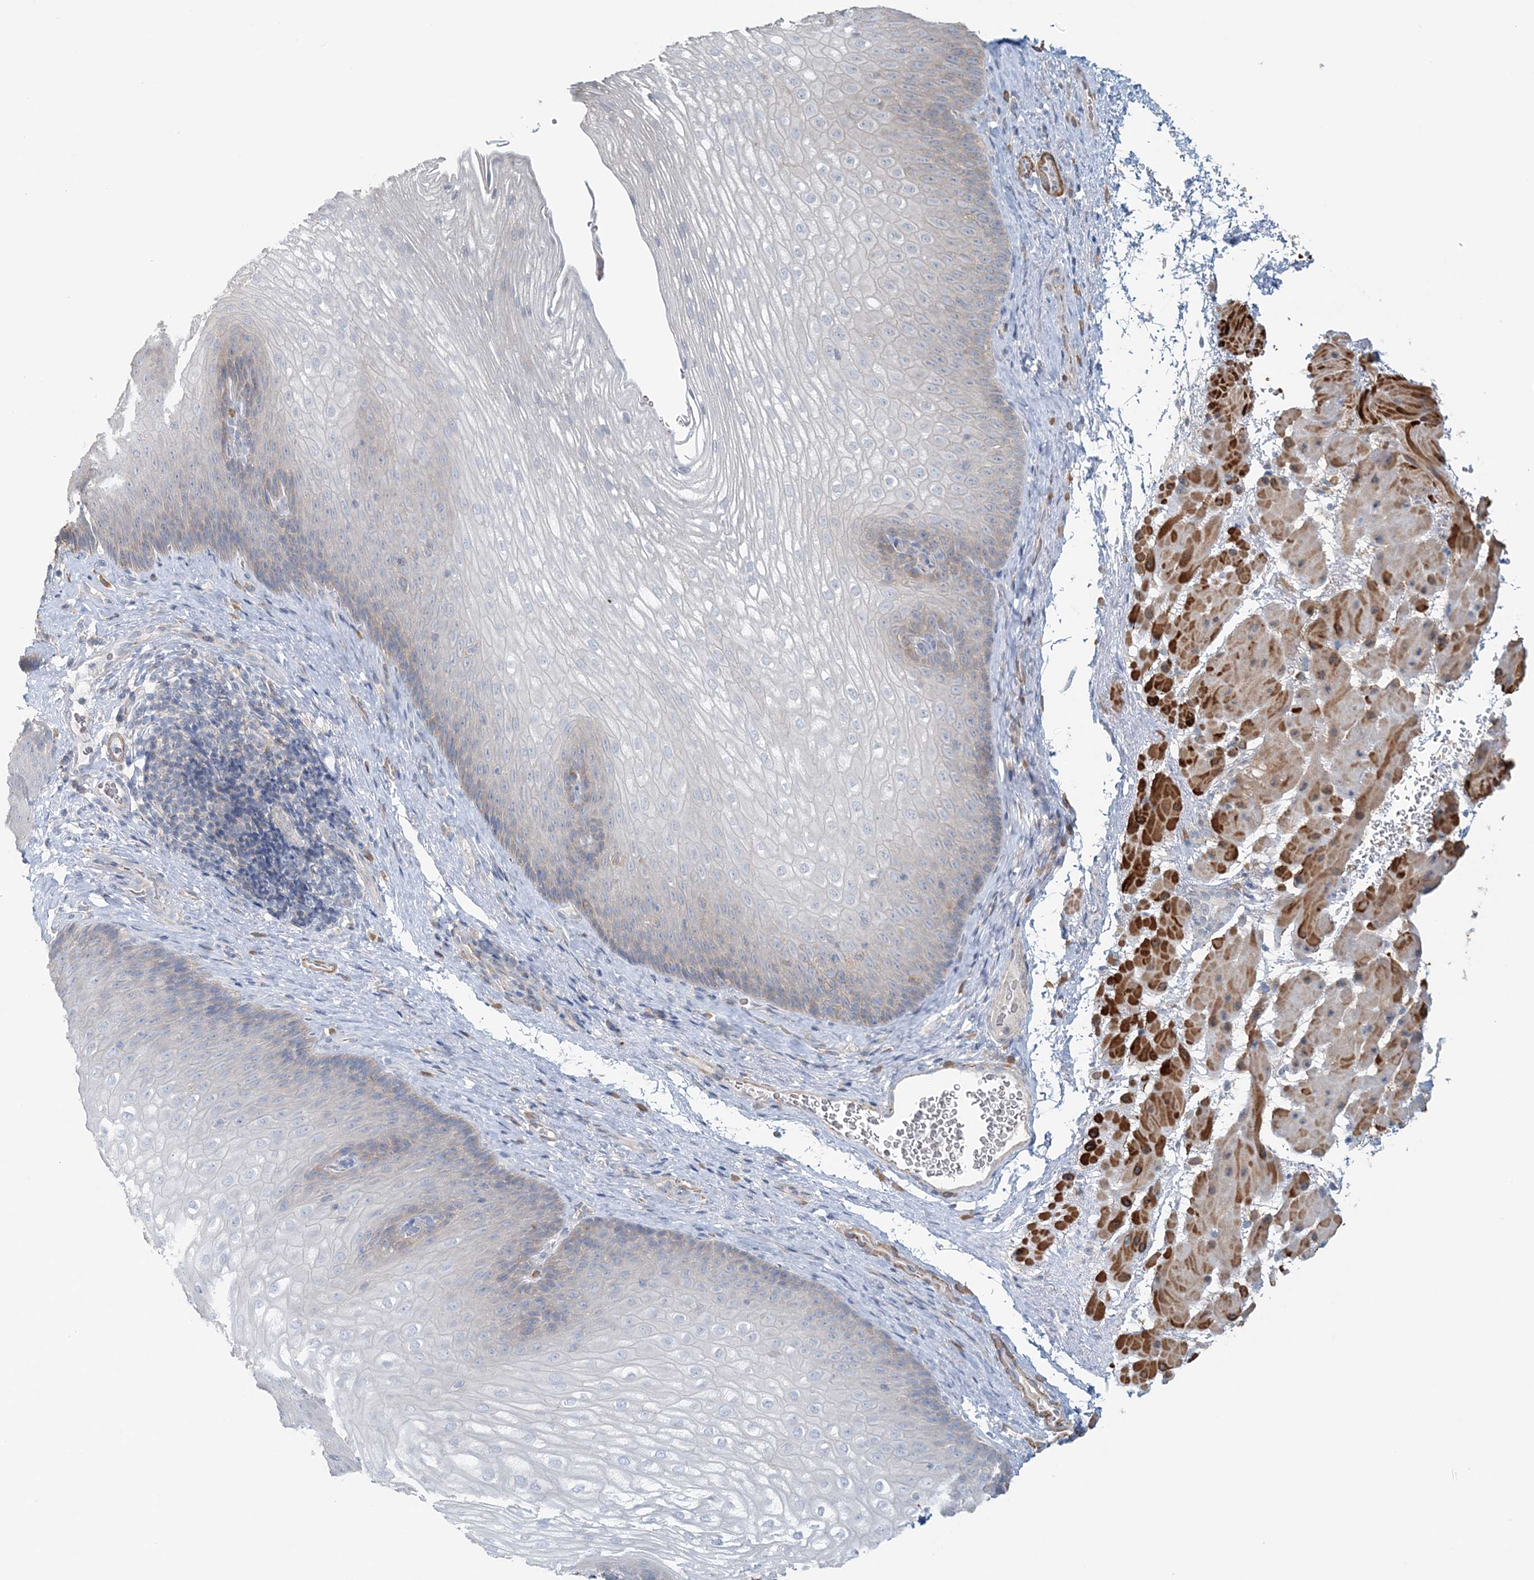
{"staining": {"intensity": "weak", "quantity": "<25%", "location": "cytoplasmic/membranous"}, "tissue": "esophagus", "cell_type": "Squamous epithelial cells", "image_type": "normal", "snomed": [{"axis": "morphology", "description": "Normal tissue, NOS"}, {"axis": "topography", "description": "Esophagus"}], "caption": "IHC of unremarkable esophagus displays no positivity in squamous epithelial cells.", "gene": "TTI1", "patient": {"sex": "female", "age": 66}}